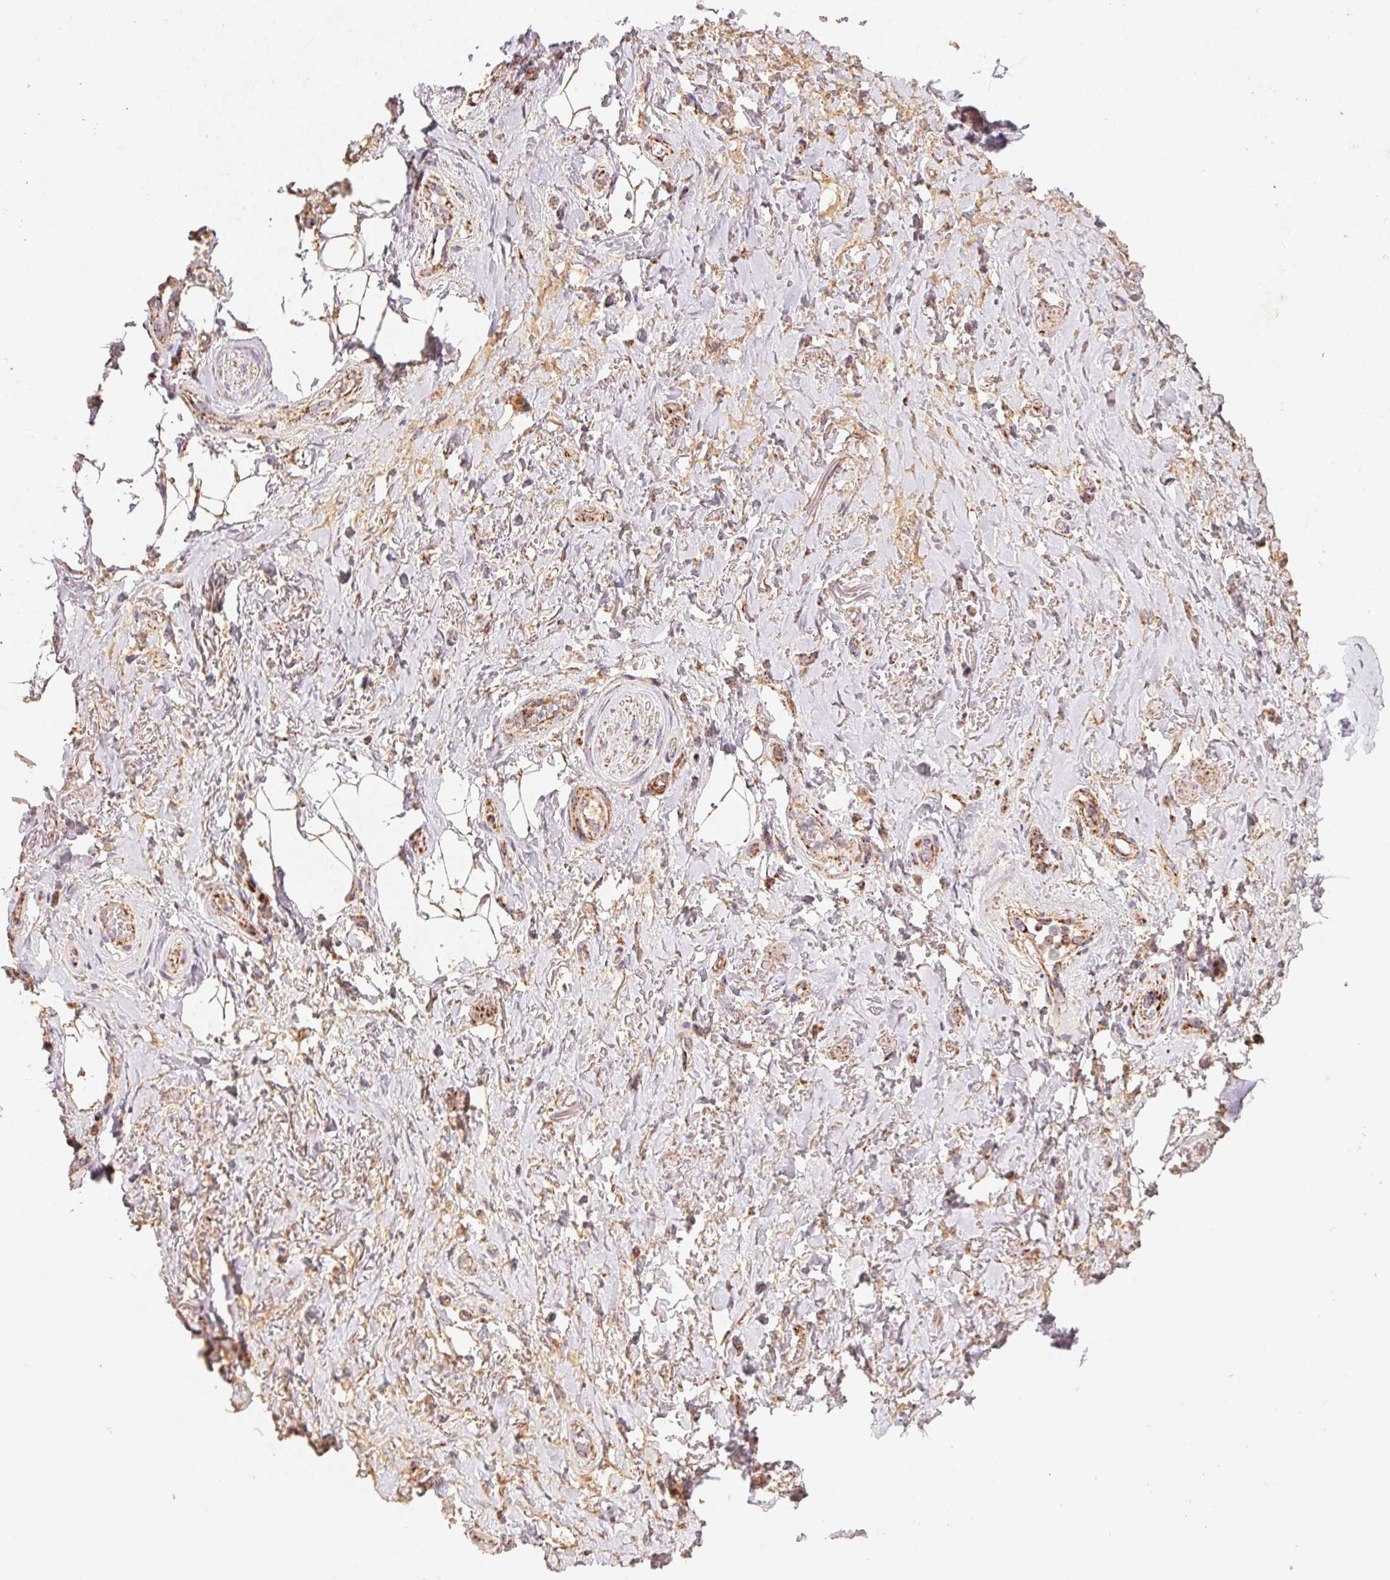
{"staining": {"intensity": "moderate", "quantity": ">75%", "location": "cytoplasmic/membranous"}, "tissue": "adipose tissue", "cell_type": "Adipocytes", "image_type": "normal", "snomed": [{"axis": "morphology", "description": "Normal tissue, NOS"}, {"axis": "topography", "description": "Anal"}, {"axis": "topography", "description": "Peripheral nerve tissue"}], "caption": "This histopathology image demonstrates benign adipose tissue stained with IHC to label a protein in brown. The cytoplasmic/membranous of adipocytes show moderate positivity for the protein. Nuclei are counter-stained blue.", "gene": "NDUFS2", "patient": {"sex": "male", "age": 53}}